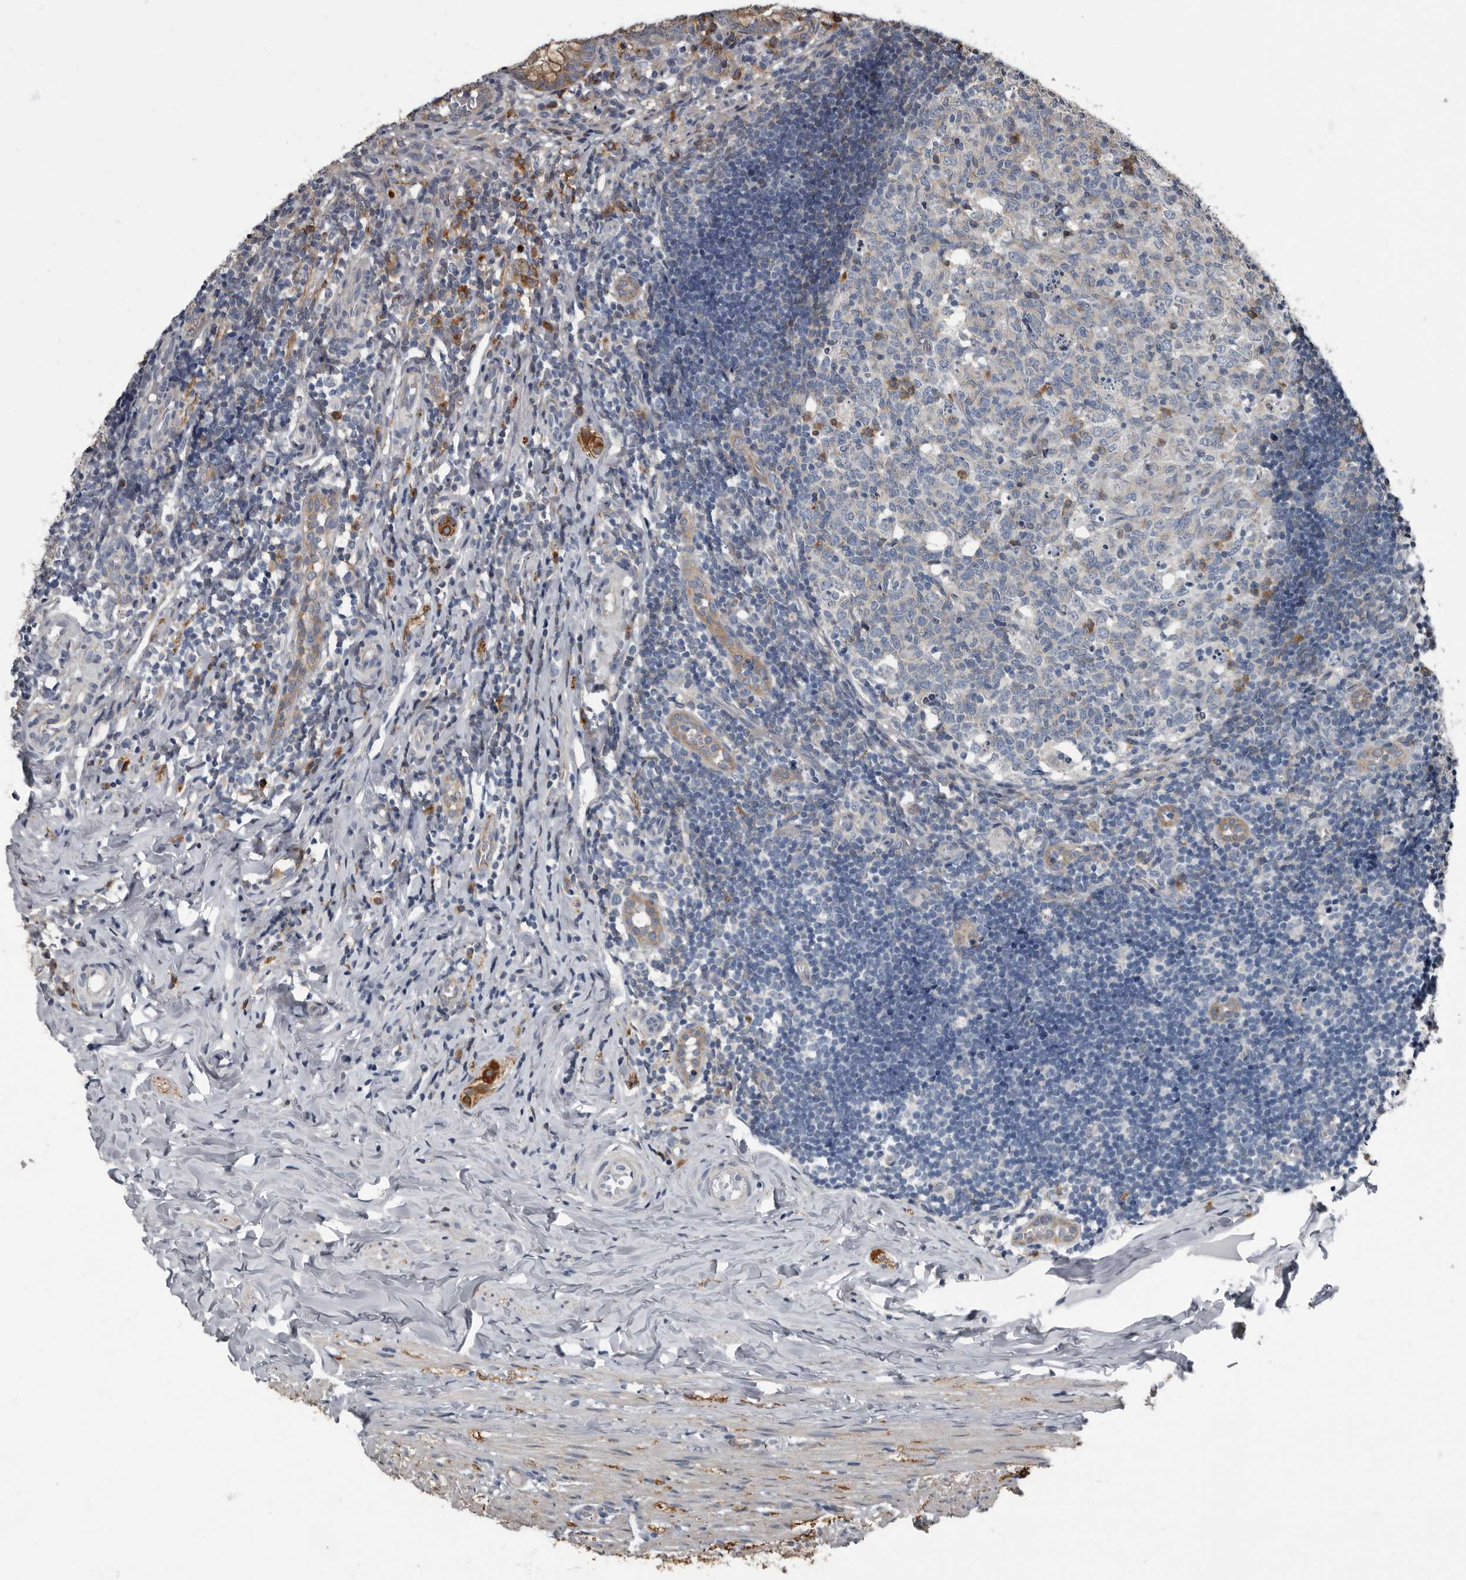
{"staining": {"intensity": "moderate", "quantity": ">75%", "location": "cytoplasmic/membranous"}, "tissue": "appendix", "cell_type": "Glandular cells", "image_type": "normal", "snomed": [{"axis": "morphology", "description": "Normal tissue, NOS"}, {"axis": "topography", "description": "Appendix"}], "caption": "A photomicrograph of appendix stained for a protein displays moderate cytoplasmic/membranous brown staining in glandular cells. (brown staining indicates protein expression, while blue staining denotes nuclei).", "gene": "TPD52L1", "patient": {"sex": "male", "age": 8}}